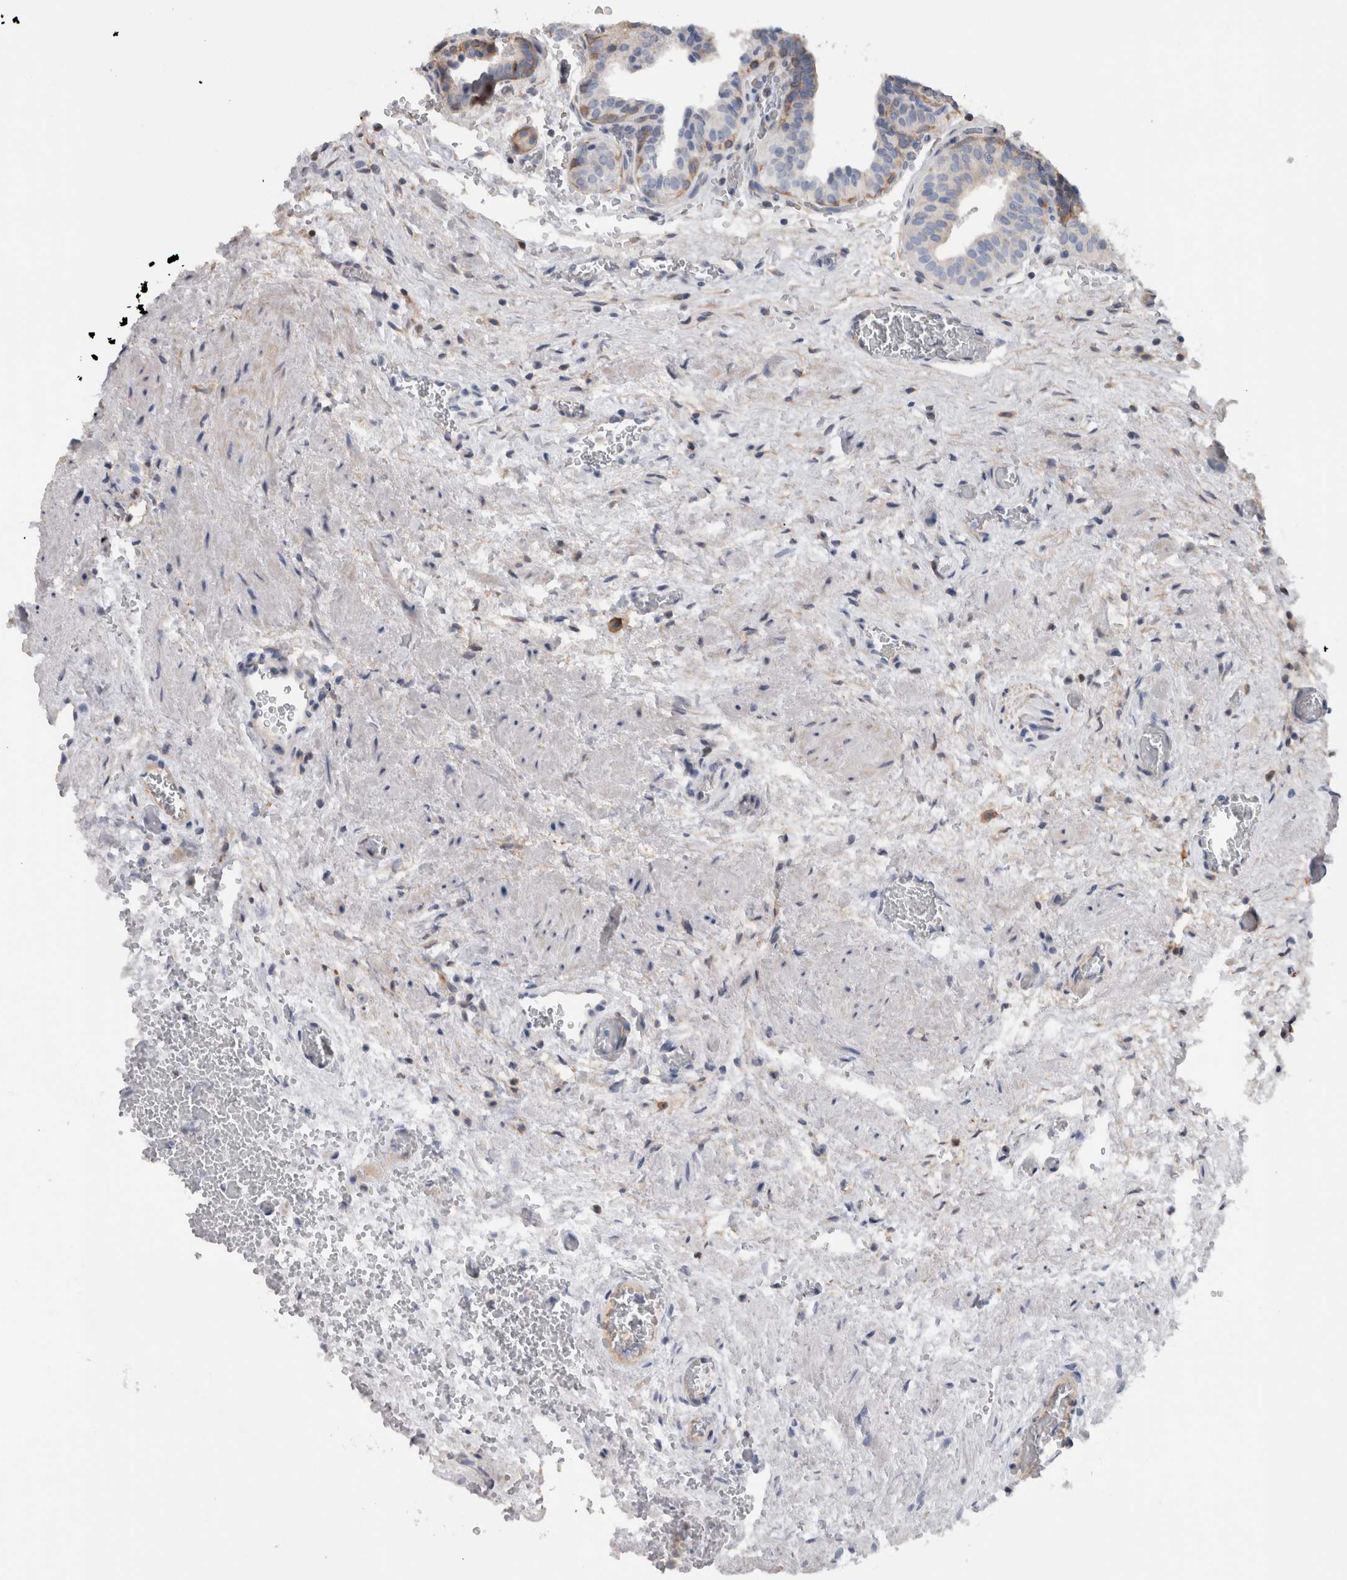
{"staining": {"intensity": "moderate", "quantity": "<25%", "location": "cytoplasmic/membranous"}, "tissue": "prostate", "cell_type": "Glandular cells", "image_type": "normal", "snomed": [{"axis": "morphology", "description": "Normal tissue, NOS"}, {"axis": "topography", "description": "Prostate"}], "caption": "Prostate stained with DAB (3,3'-diaminobenzidine) immunohistochemistry reveals low levels of moderate cytoplasmic/membranous positivity in approximately <25% of glandular cells.", "gene": "SCRN1", "patient": {"sex": "male", "age": 48}}